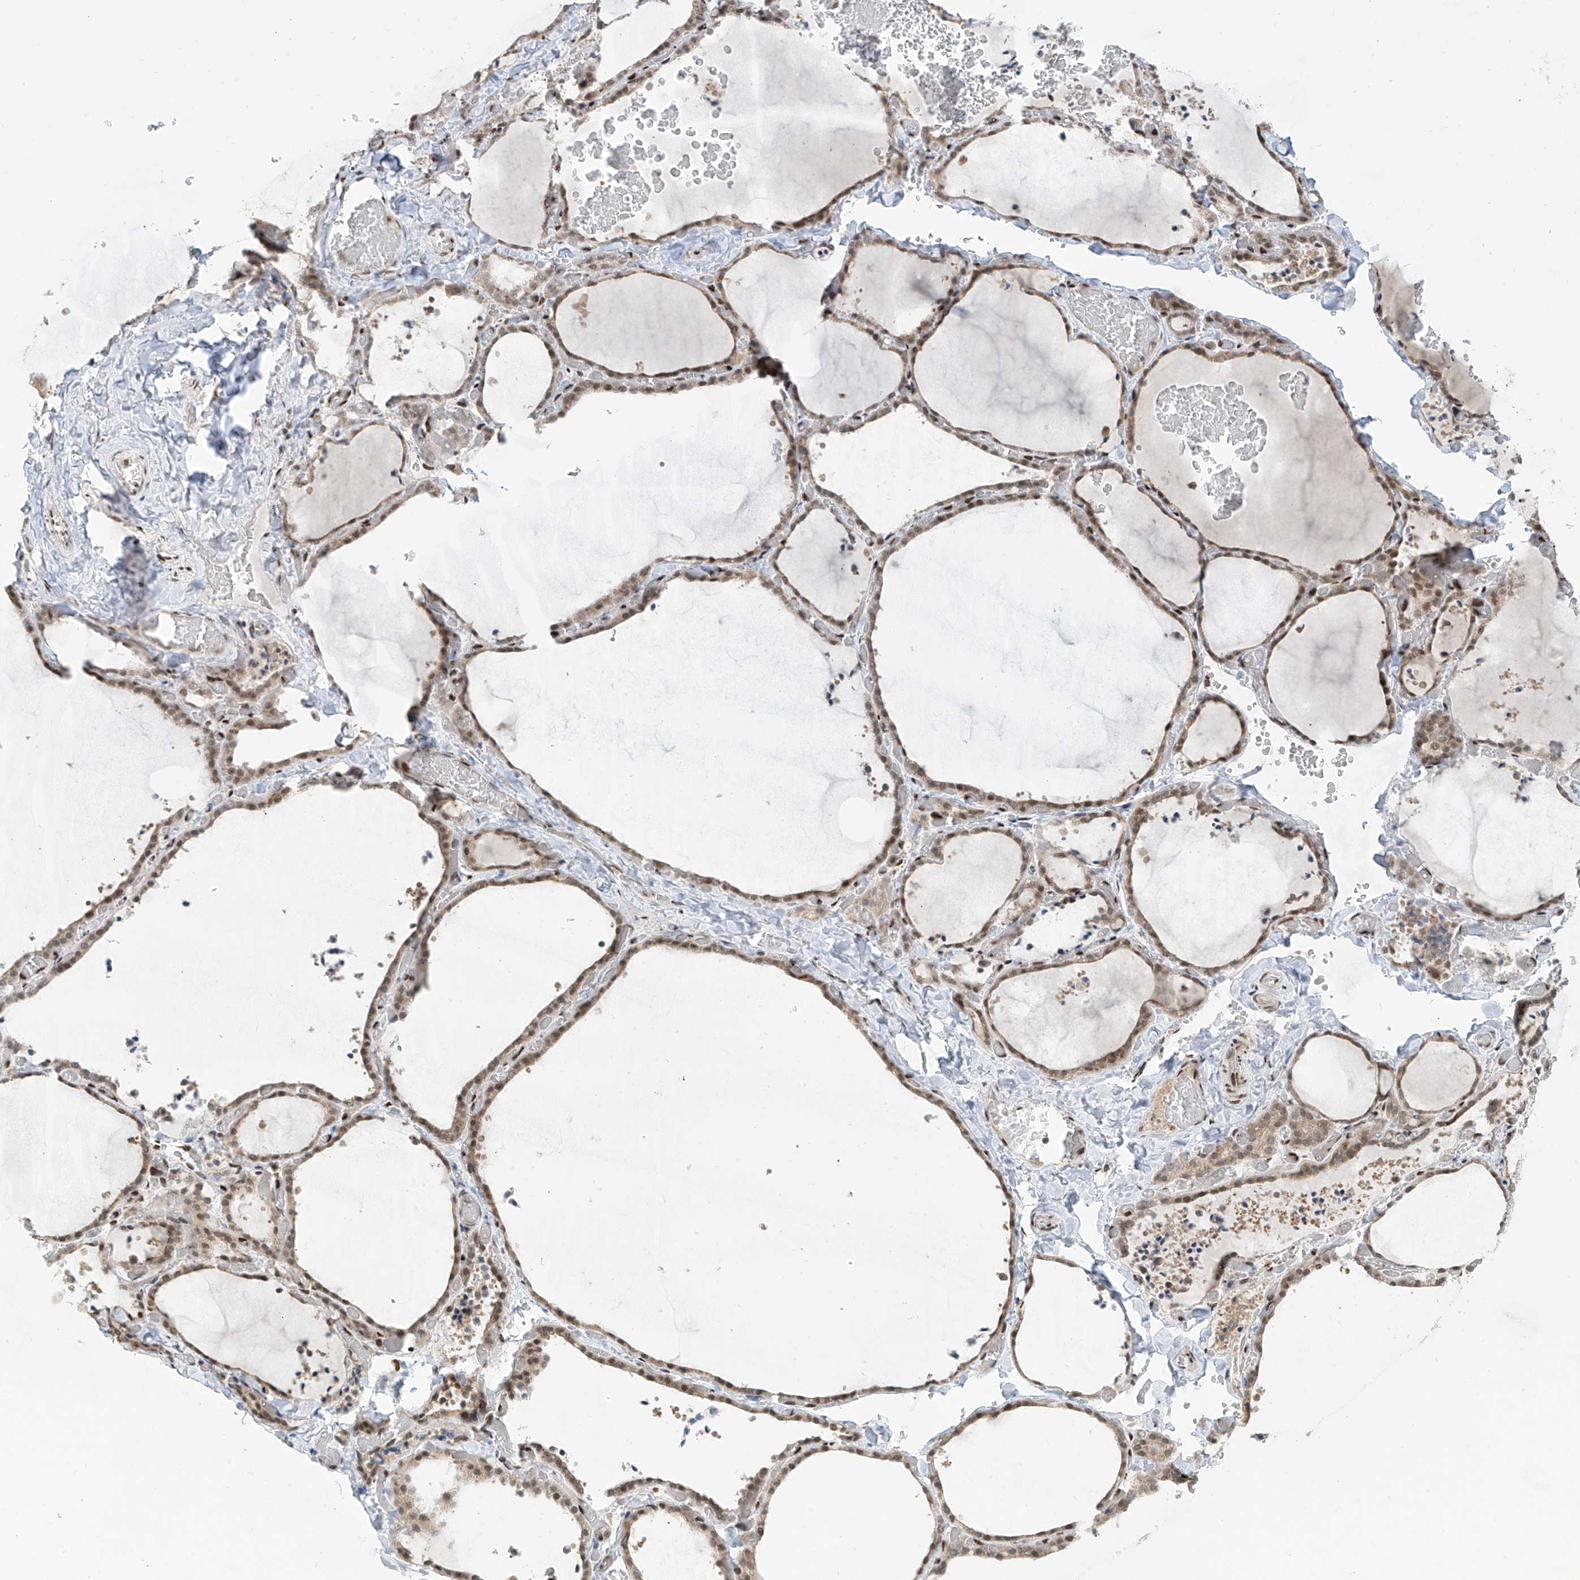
{"staining": {"intensity": "moderate", "quantity": ">75%", "location": "cytoplasmic/membranous,nuclear"}, "tissue": "thyroid gland", "cell_type": "Glandular cells", "image_type": "normal", "snomed": [{"axis": "morphology", "description": "Normal tissue, NOS"}, {"axis": "topography", "description": "Thyroid gland"}], "caption": "Immunohistochemistry (IHC) (DAB (3,3'-diaminobenzidine)) staining of unremarkable thyroid gland shows moderate cytoplasmic/membranous,nuclear protein staining in approximately >75% of glandular cells.", "gene": "PM20D2", "patient": {"sex": "female", "age": 22}}